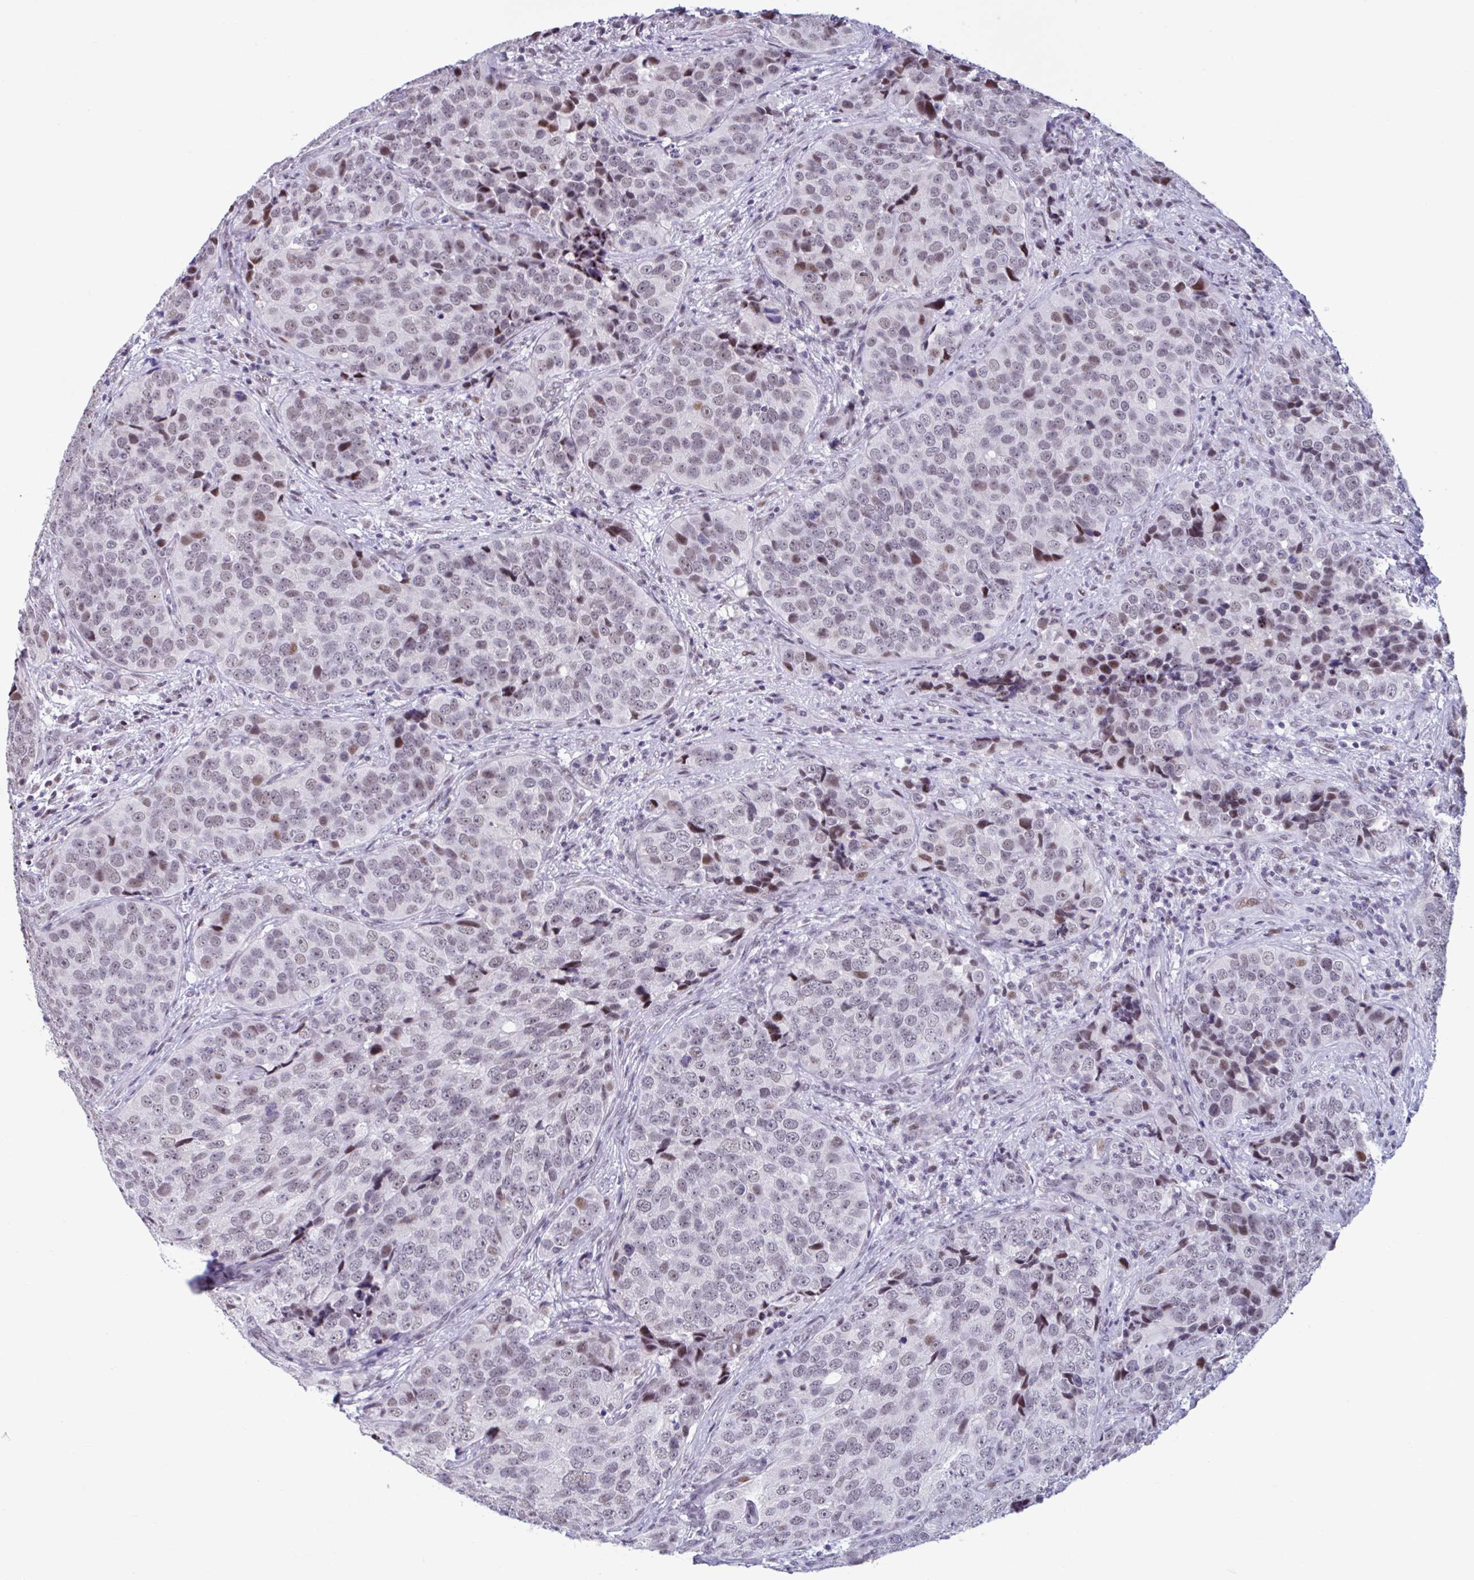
{"staining": {"intensity": "moderate", "quantity": "25%-75%", "location": "nuclear"}, "tissue": "urothelial cancer", "cell_type": "Tumor cells", "image_type": "cancer", "snomed": [{"axis": "morphology", "description": "Urothelial carcinoma, NOS"}, {"axis": "topography", "description": "Urinary bladder"}], "caption": "Urothelial cancer was stained to show a protein in brown. There is medium levels of moderate nuclear staining in about 25%-75% of tumor cells. The staining was performed using DAB (3,3'-diaminobenzidine), with brown indicating positive protein expression. Nuclei are stained blue with hematoxylin.", "gene": "HSD17B6", "patient": {"sex": "male", "age": 52}}